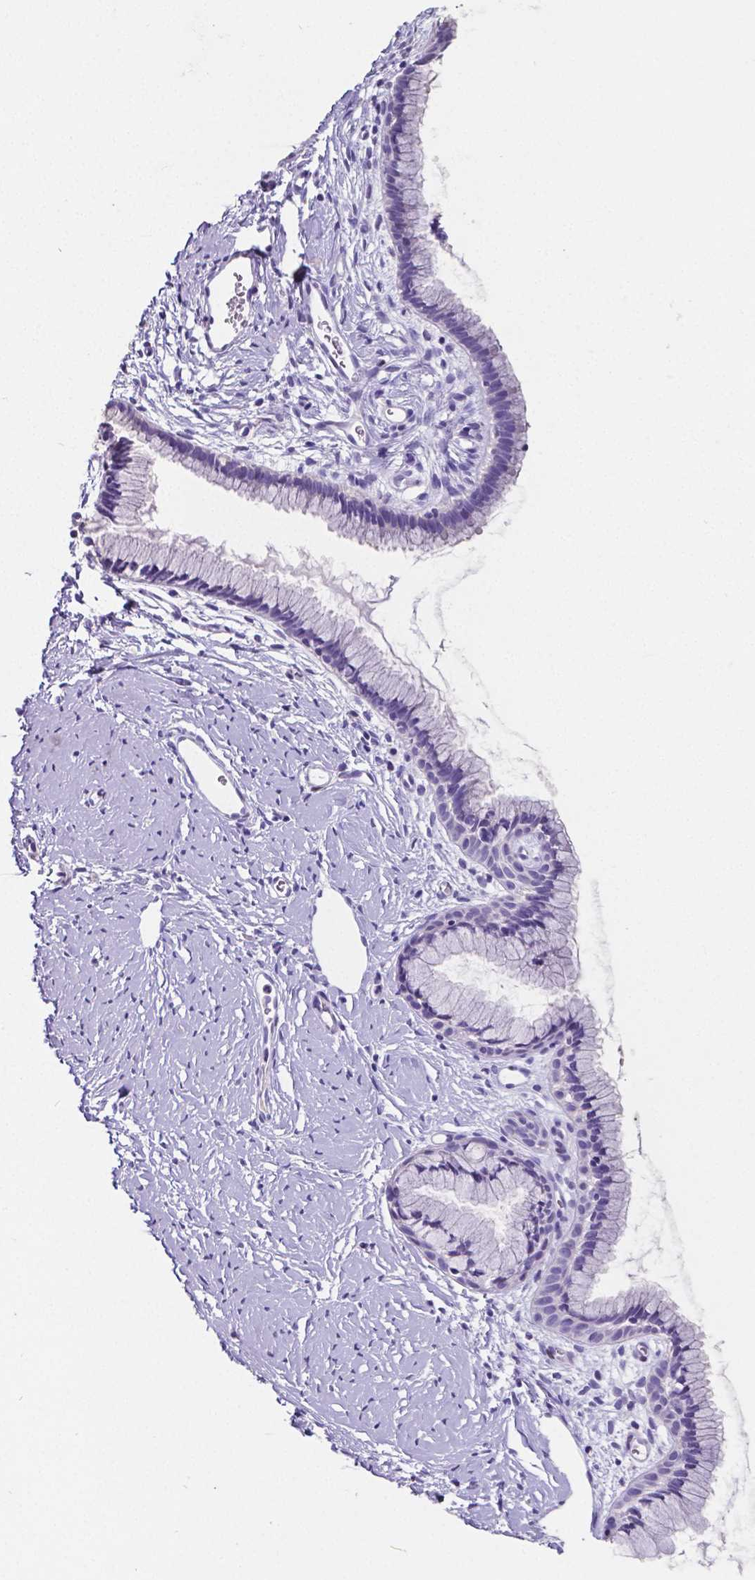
{"staining": {"intensity": "negative", "quantity": "none", "location": "none"}, "tissue": "cervix", "cell_type": "Glandular cells", "image_type": "normal", "snomed": [{"axis": "morphology", "description": "Normal tissue, NOS"}, {"axis": "topography", "description": "Cervix"}], "caption": "Immunohistochemistry histopathology image of unremarkable cervix stained for a protein (brown), which reveals no staining in glandular cells. (Brightfield microscopy of DAB immunohistochemistry (IHC) at high magnification).", "gene": "SATB2", "patient": {"sex": "female", "age": 40}}